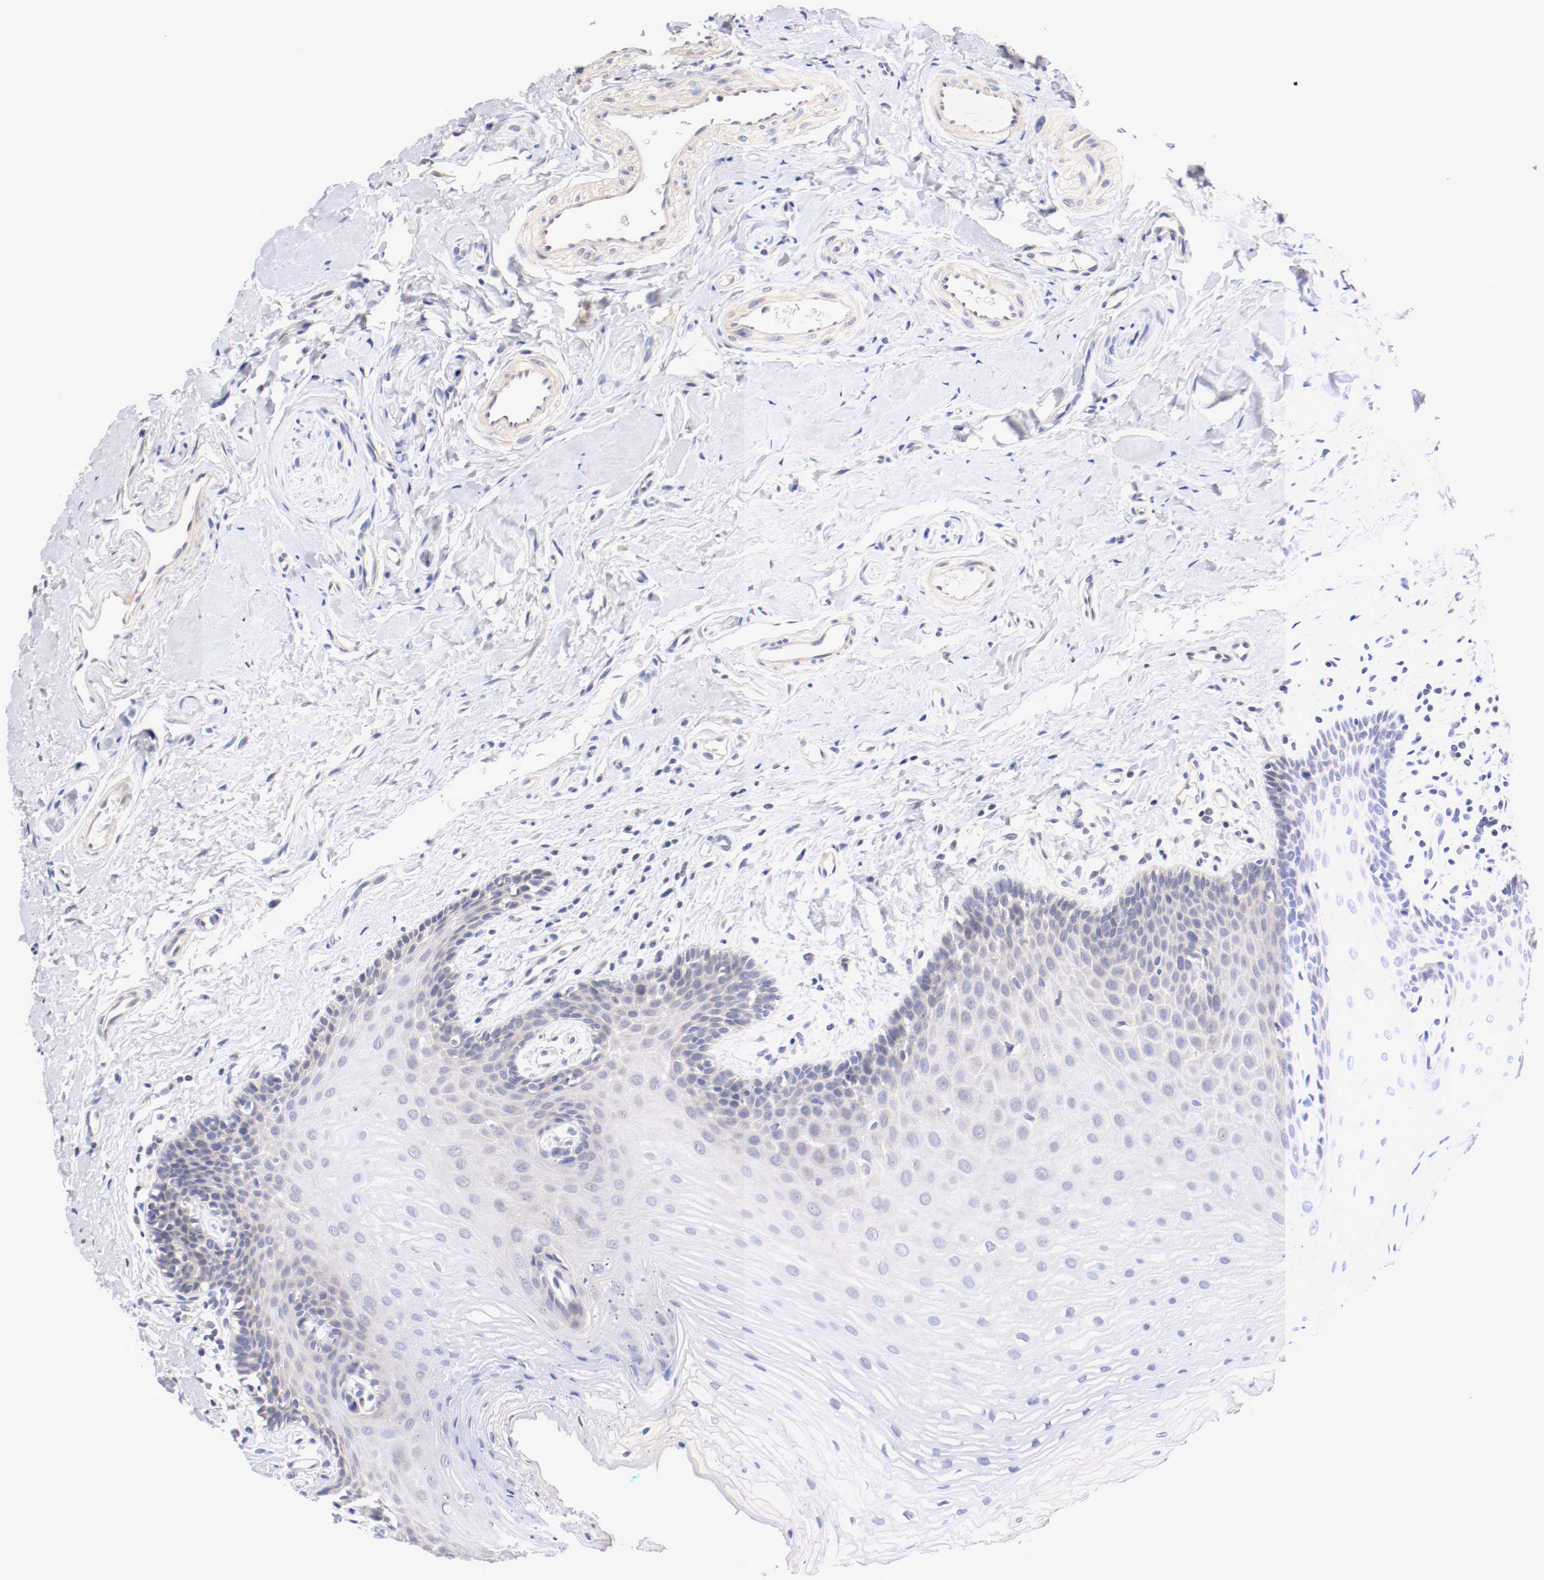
{"staining": {"intensity": "negative", "quantity": "none", "location": "none"}, "tissue": "oral mucosa", "cell_type": "Squamous epithelial cells", "image_type": "normal", "snomed": [{"axis": "morphology", "description": "Normal tissue, NOS"}, {"axis": "topography", "description": "Oral tissue"}], "caption": "High power microscopy photomicrograph of an immunohistochemistry micrograph of benign oral mucosa, revealing no significant staining in squamous epithelial cells.", "gene": "CEBPE", "patient": {"sex": "male", "age": 62}}